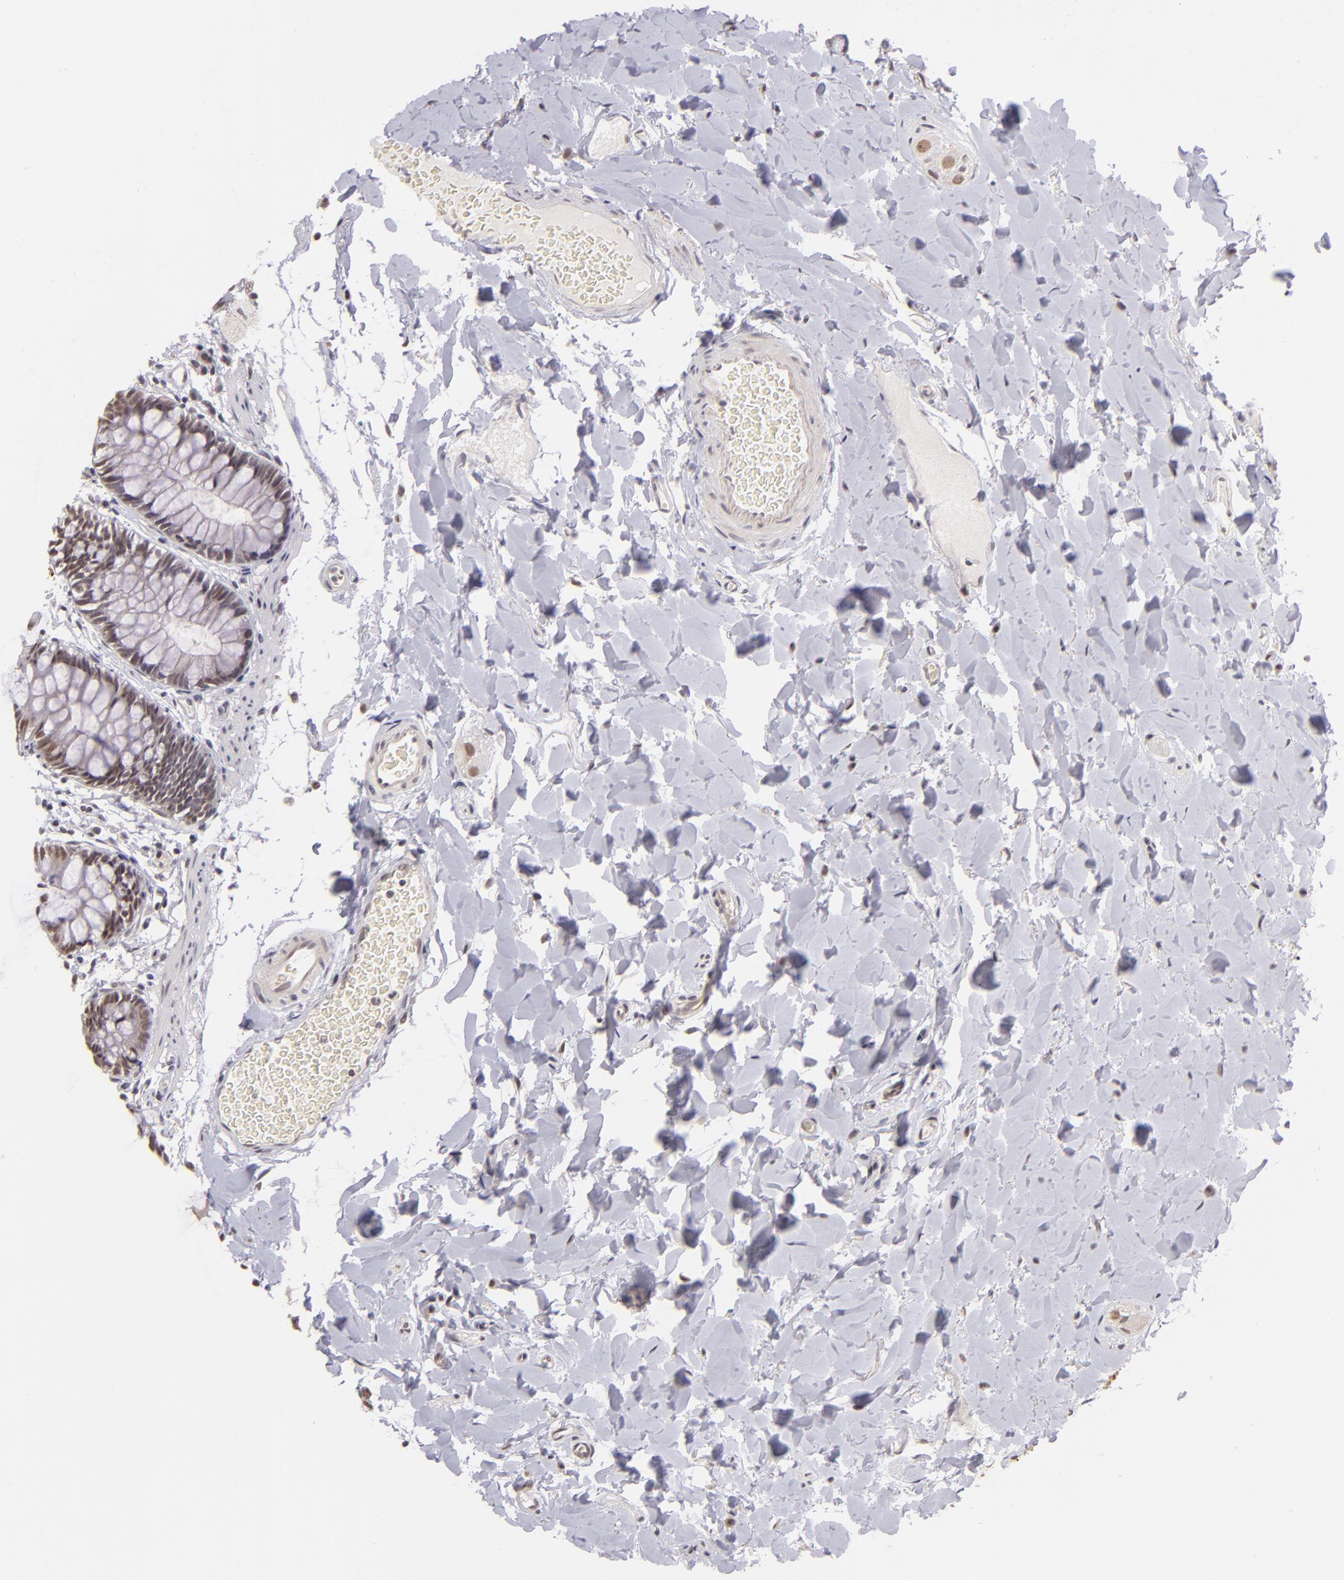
{"staining": {"intensity": "negative", "quantity": "none", "location": "none"}, "tissue": "colon", "cell_type": "Endothelial cells", "image_type": "normal", "snomed": [{"axis": "morphology", "description": "Normal tissue, NOS"}, {"axis": "topography", "description": "Smooth muscle"}, {"axis": "topography", "description": "Colon"}], "caption": "Immunohistochemistry (IHC) histopathology image of unremarkable colon: colon stained with DAB (3,3'-diaminobenzidine) demonstrates no significant protein positivity in endothelial cells.", "gene": "RARB", "patient": {"sex": "male", "age": 67}}